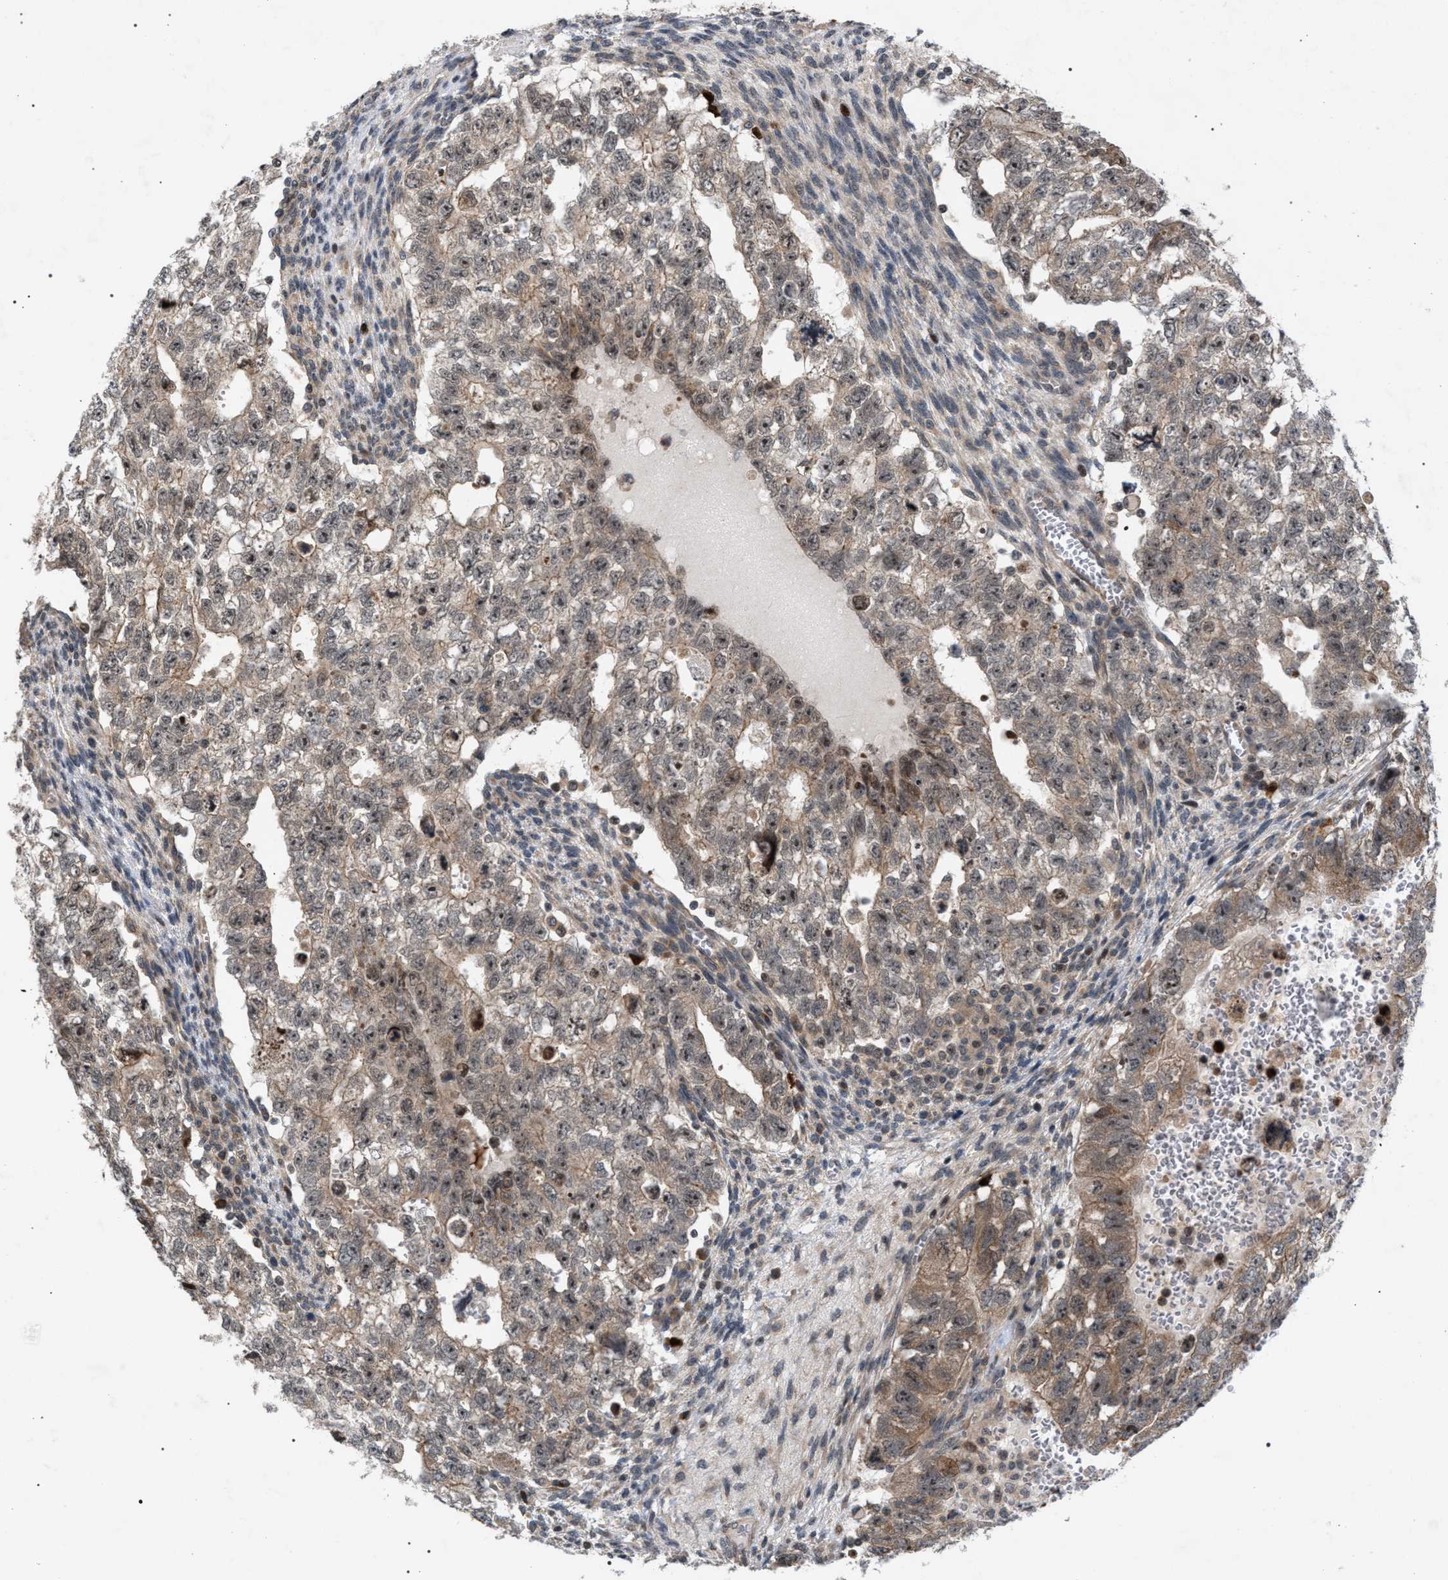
{"staining": {"intensity": "moderate", "quantity": "25%-75%", "location": "cytoplasmic/membranous,nuclear"}, "tissue": "testis cancer", "cell_type": "Tumor cells", "image_type": "cancer", "snomed": [{"axis": "morphology", "description": "Seminoma, NOS"}, {"axis": "morphology", "description": "Carcinoma, Embryonal, NOS"}, {"axis": "topography", "description": "Testis"}], "caption": "Immunohistochemical staining of testis seminoma demonstrates medium levels of moderate cytoplasmic/membranous and nuclear protein staining in about 25%-75% of tumor cells.", "gene": "IRAK4", "patient": {"sex": "male", "age": 38}}